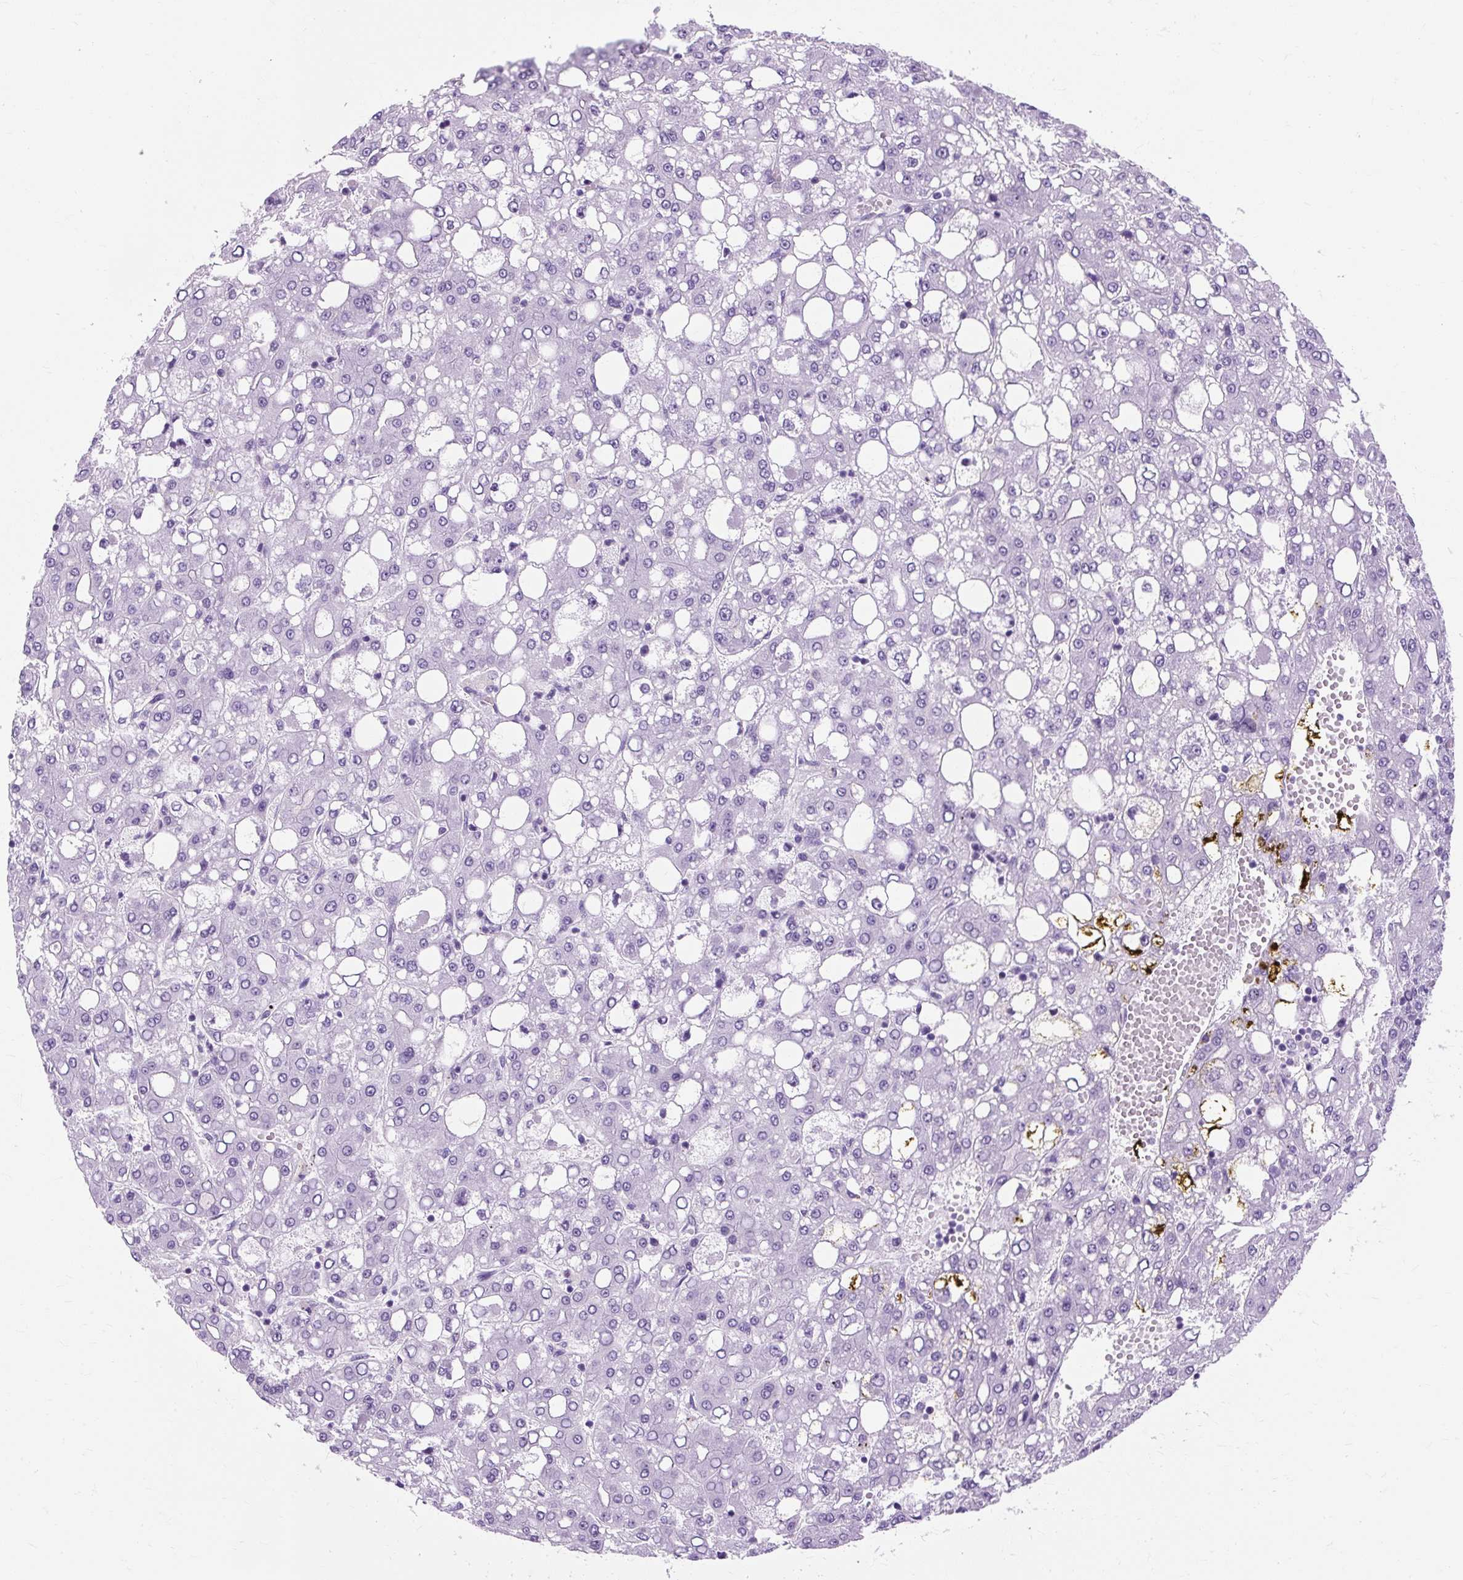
{"staining": {"intensity": "negative", "quantity": "none", "location": "none"}, "tissue": "liver cancer", "cell_type": "Tumor cells", "image_type": "cancer", "snomed": [{"axis": "morphology", "description": "Carcinoma, Hepatocellular, NOS"}, {"axis": "topography", "description": "Liver"}], "caption": "Immunohistochemistry (IHC) histopathology image of liver cancer (hepatocellular carcinoma) stained for a protein (brown), which demonstrates no positivity in tumor cells.", "gene": "TMEM89", "patient": {"sex": "male", "age": 65}}